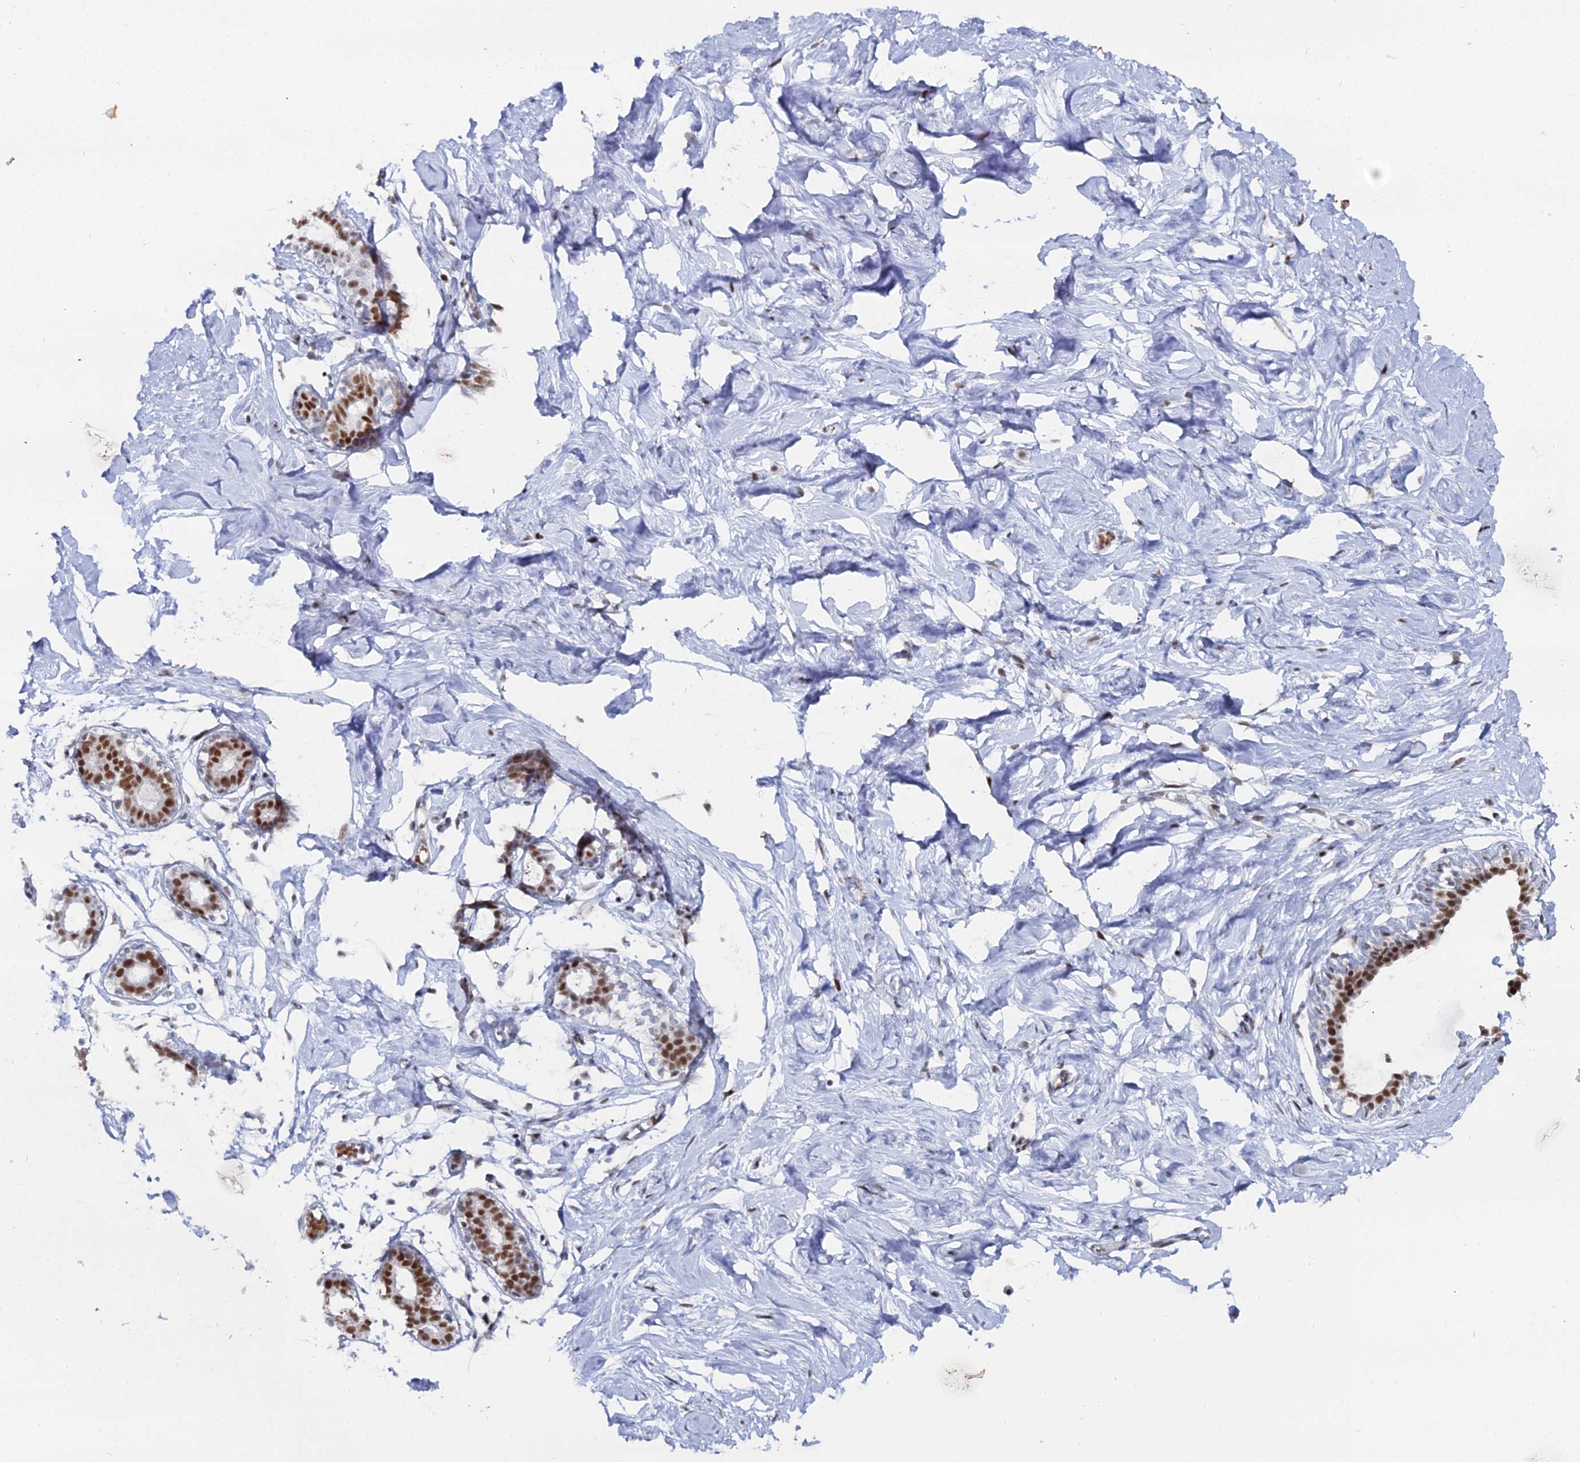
{"staining": {"intensity": "strong", "quantity": ">75%", "location": "nuclear"}, "tissue": "breast", "cell_type": "Adipocytes", "image_type": "normal", "snomed": [{"axis": "morphology", "description": "Normal tissue, NOS"}, {"axis": "morphology", "description": "Adenoma, NOS"}, {"axis": "topography", "description": "Breast"}], "caption": "A brown stain shows strong nuclear positivity of a protein in adipocytes of normal breast.", "gene": "GSC2", "patient": {"sex": "female", "age": 23}}